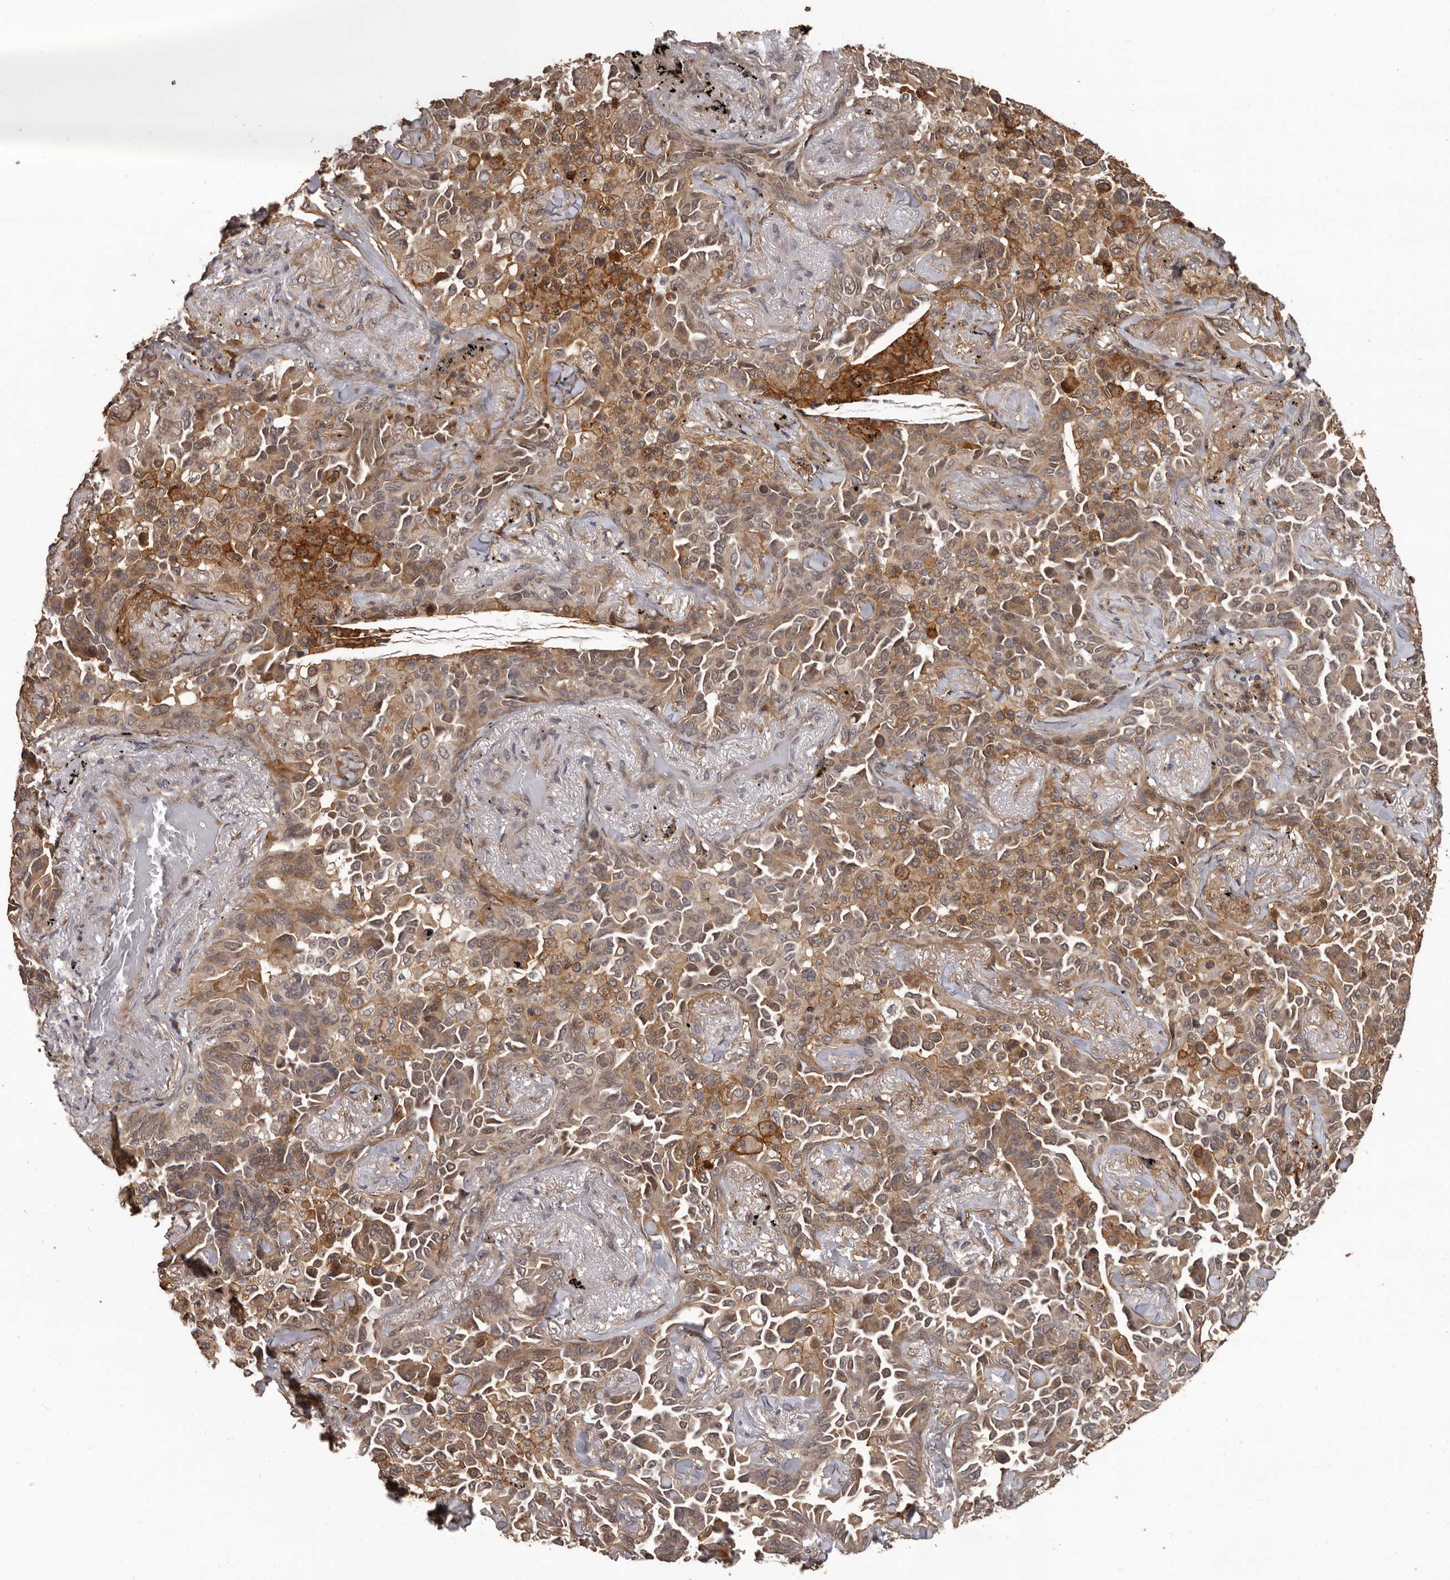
{"staining": {"intensity": "moderate", "quantity": ">75%", "location": "cytoplasmic/membranous"}, "tissue": "lung cancer", "cell_type": "Tumor cells", "image_type": "cancer", "snomed": [{"axis": "morphology", "description": "Adenocarcinoma, NOS"}, {"axis": "topography", "description": "Lung"}], "caption": "This is an image of immunohistochemistry (IHC) staining of lung cancer (adenocarcinoma), which shows moderate expression in the cytoplasmic/membranous of tumor cells.", "gene": "SLITRK6", "patient": {"sex": "female", "age": 67}}